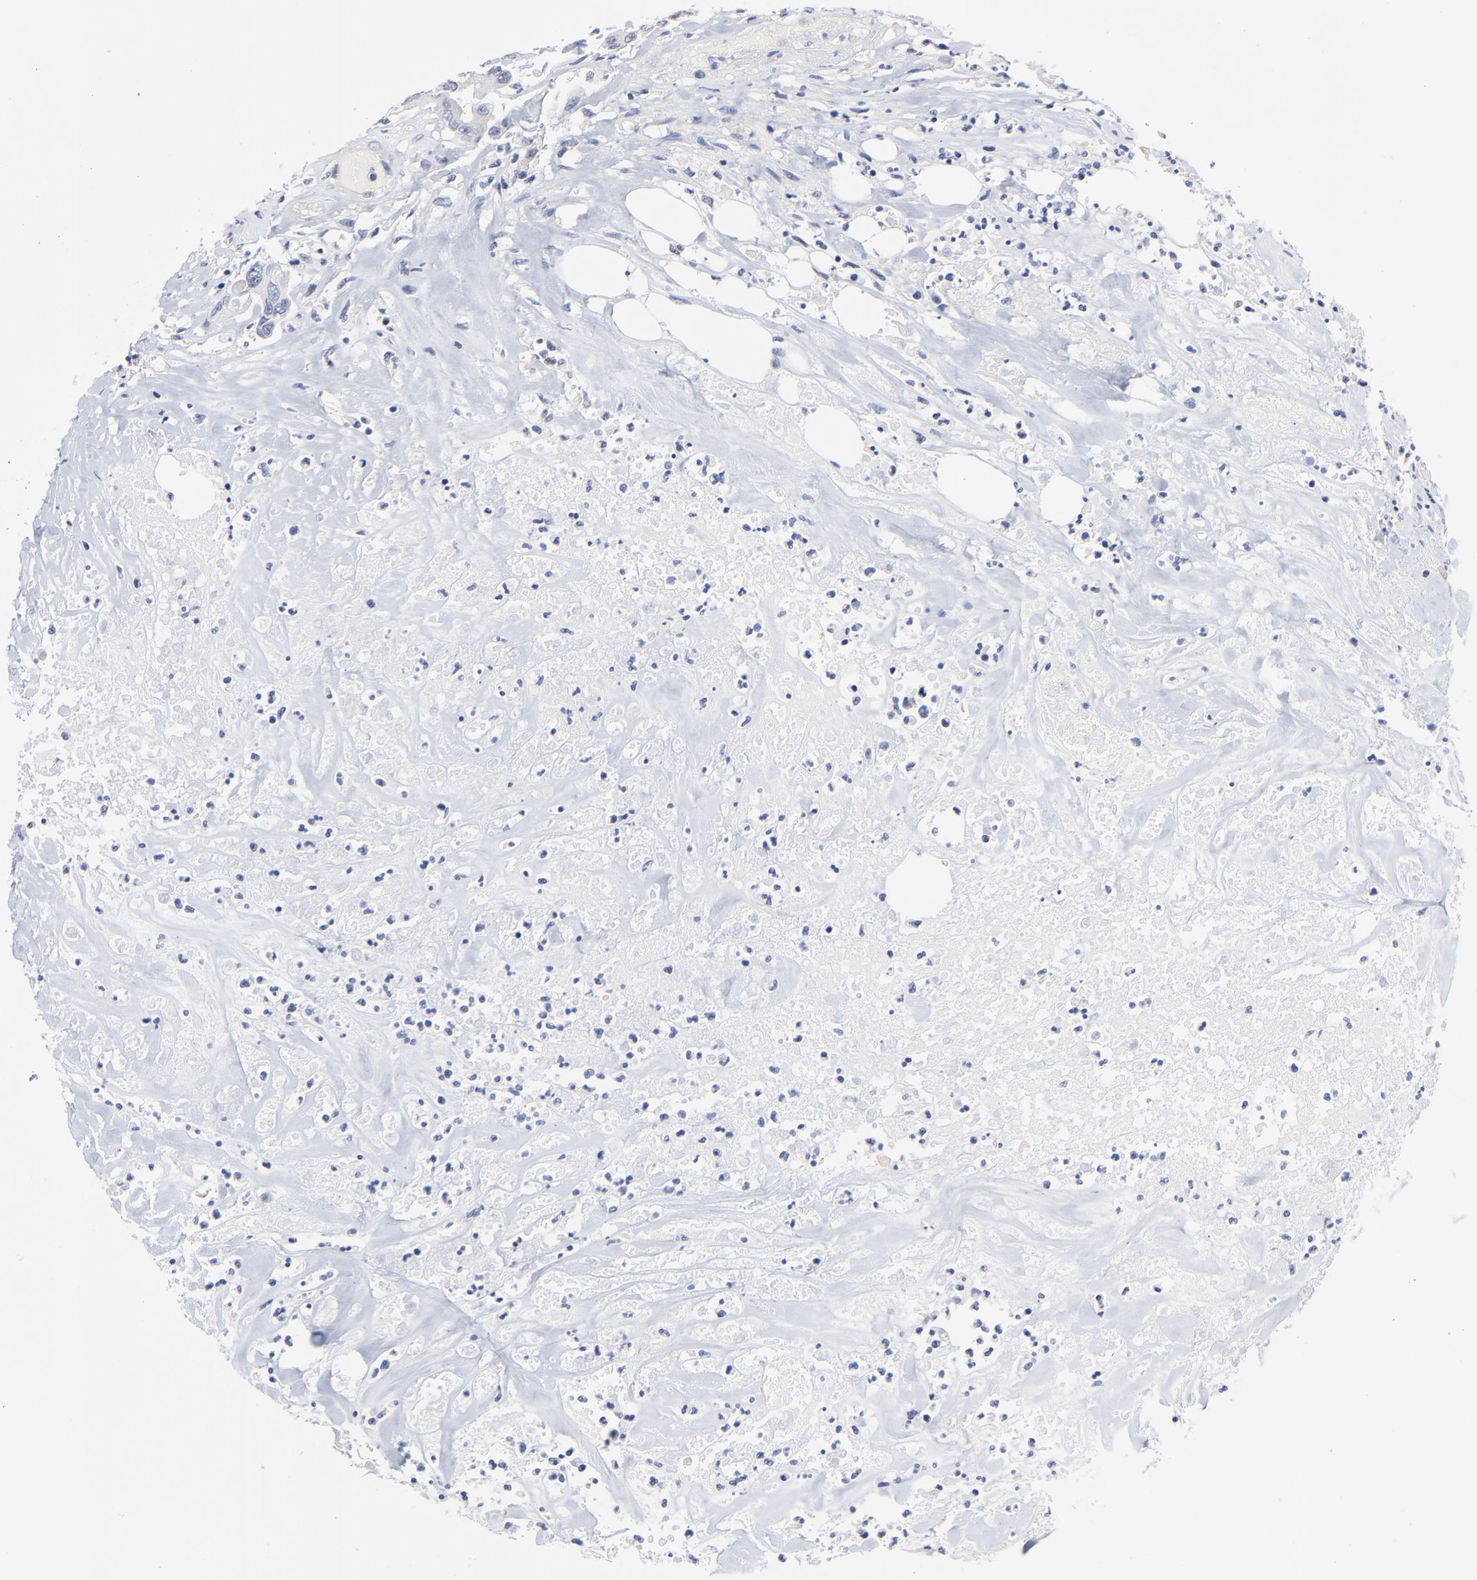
{"staining": {"intensity": "negative", "quantity": "none", "location": "none"}, "tissue": "colorectal cancer", "cell_type": "Tumor cells", "image_type": "cancer", "snomed": [{"axis": "morphology", "description": "Adenocarcinoma, NOS"}, {"axis": "topography", "description": "Colon"}], "caption": "Immunohistochemistry (IHC) image of human colorectal cancer (adenocarcinoma) stained for a protein (brown), which exhibits no positivity in tumor cells.", "gene": "TWNK", "patient": {"sex": "female", "age": 70}}